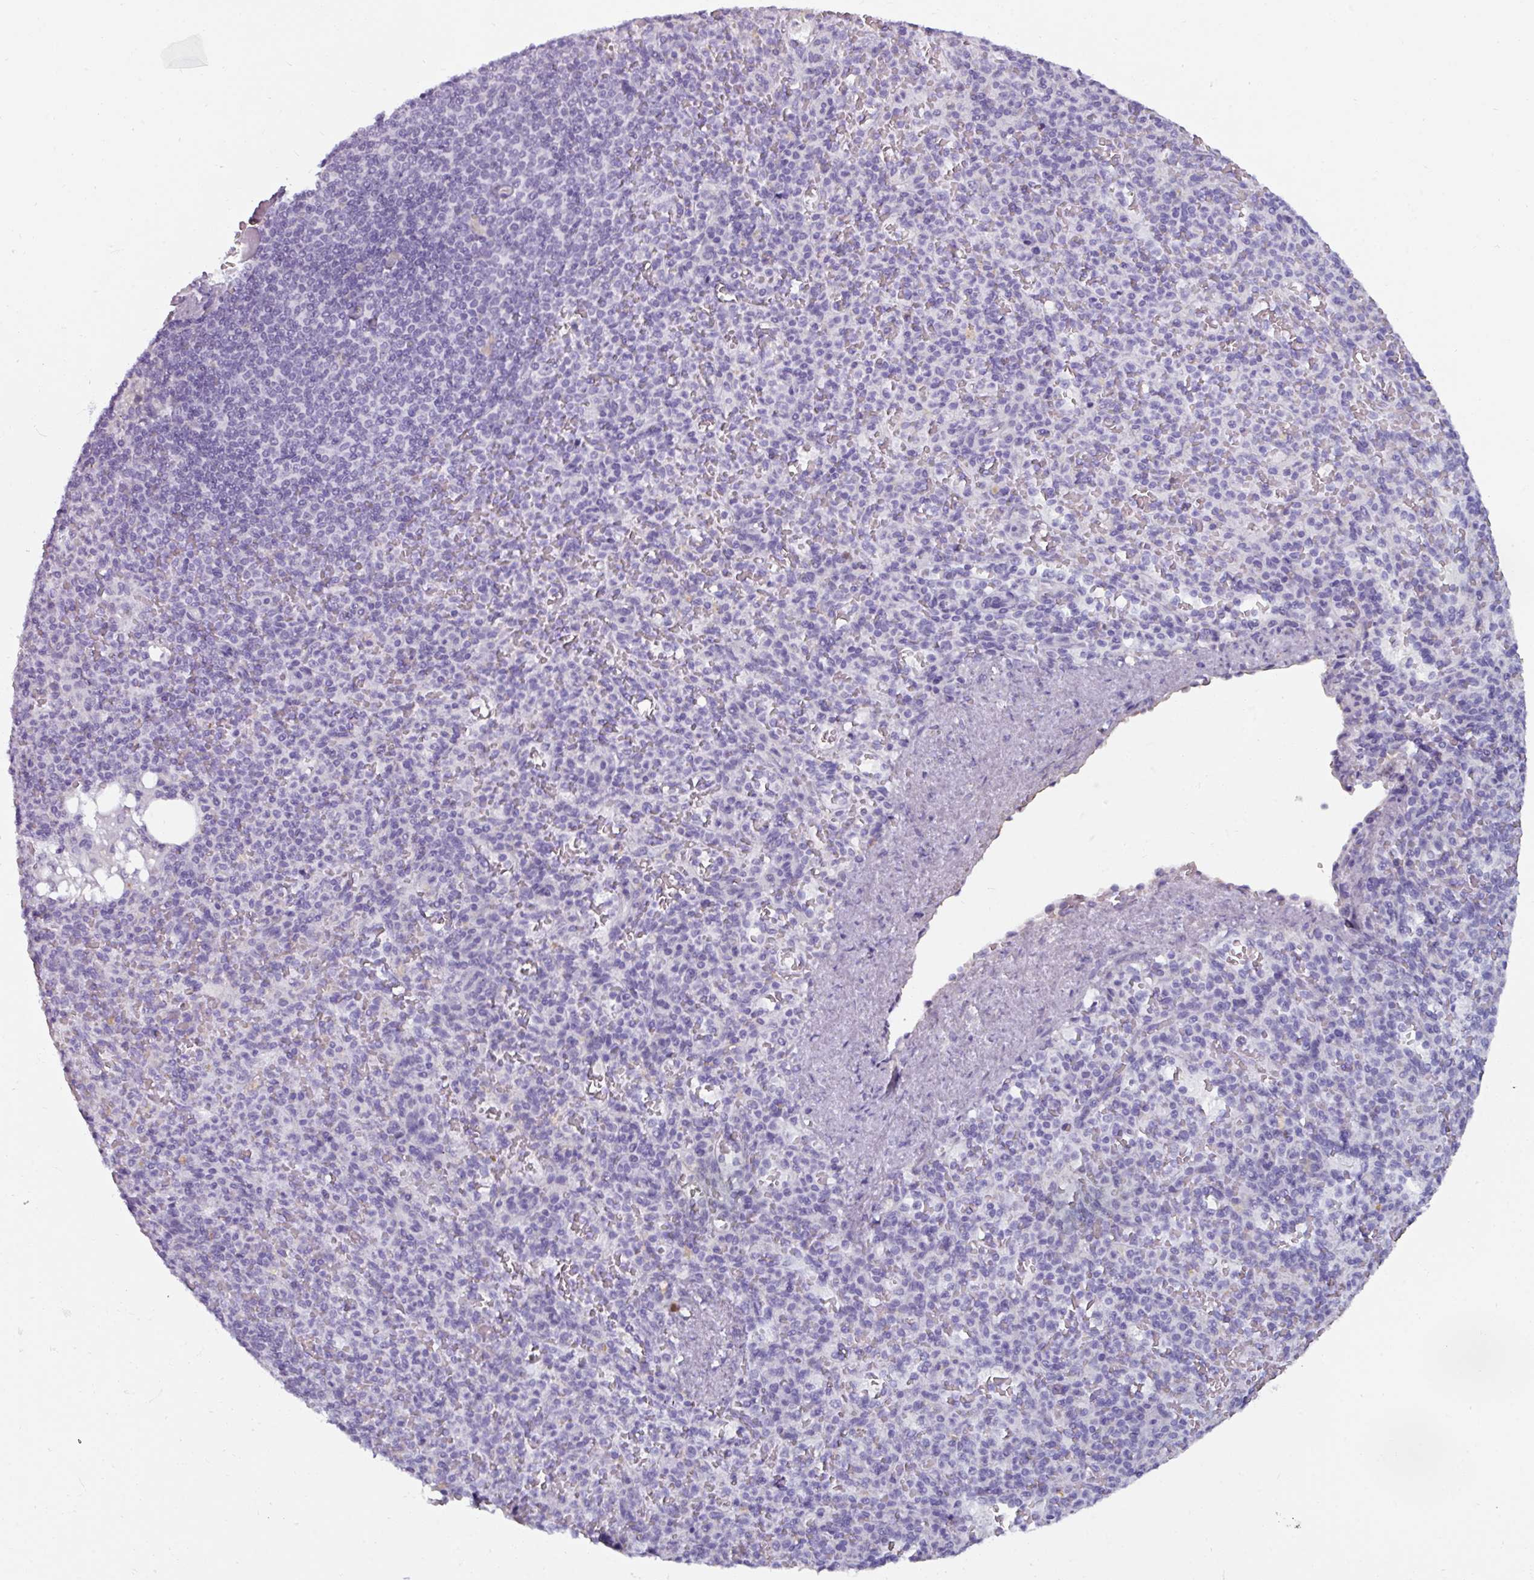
{"staining": {"intensity": "negative", "quantity": "none", "location": "none"}, "tissue": "spleen", "cell_type": "Cells in red pulp", "image_type": "normal", "snomed": [{"axis": "morphology", "description": "Normal tissue, NOS"}, {"axis": "topography", "description": "Spleen"}], "caption": "Cells in red pulp show no significant protein staining in normal spleen. (Immunohistochemistry, brightfield microscopy, high magnification).", "gene": "SPESP1", "patient": {"sex": "female", "age": 74}}